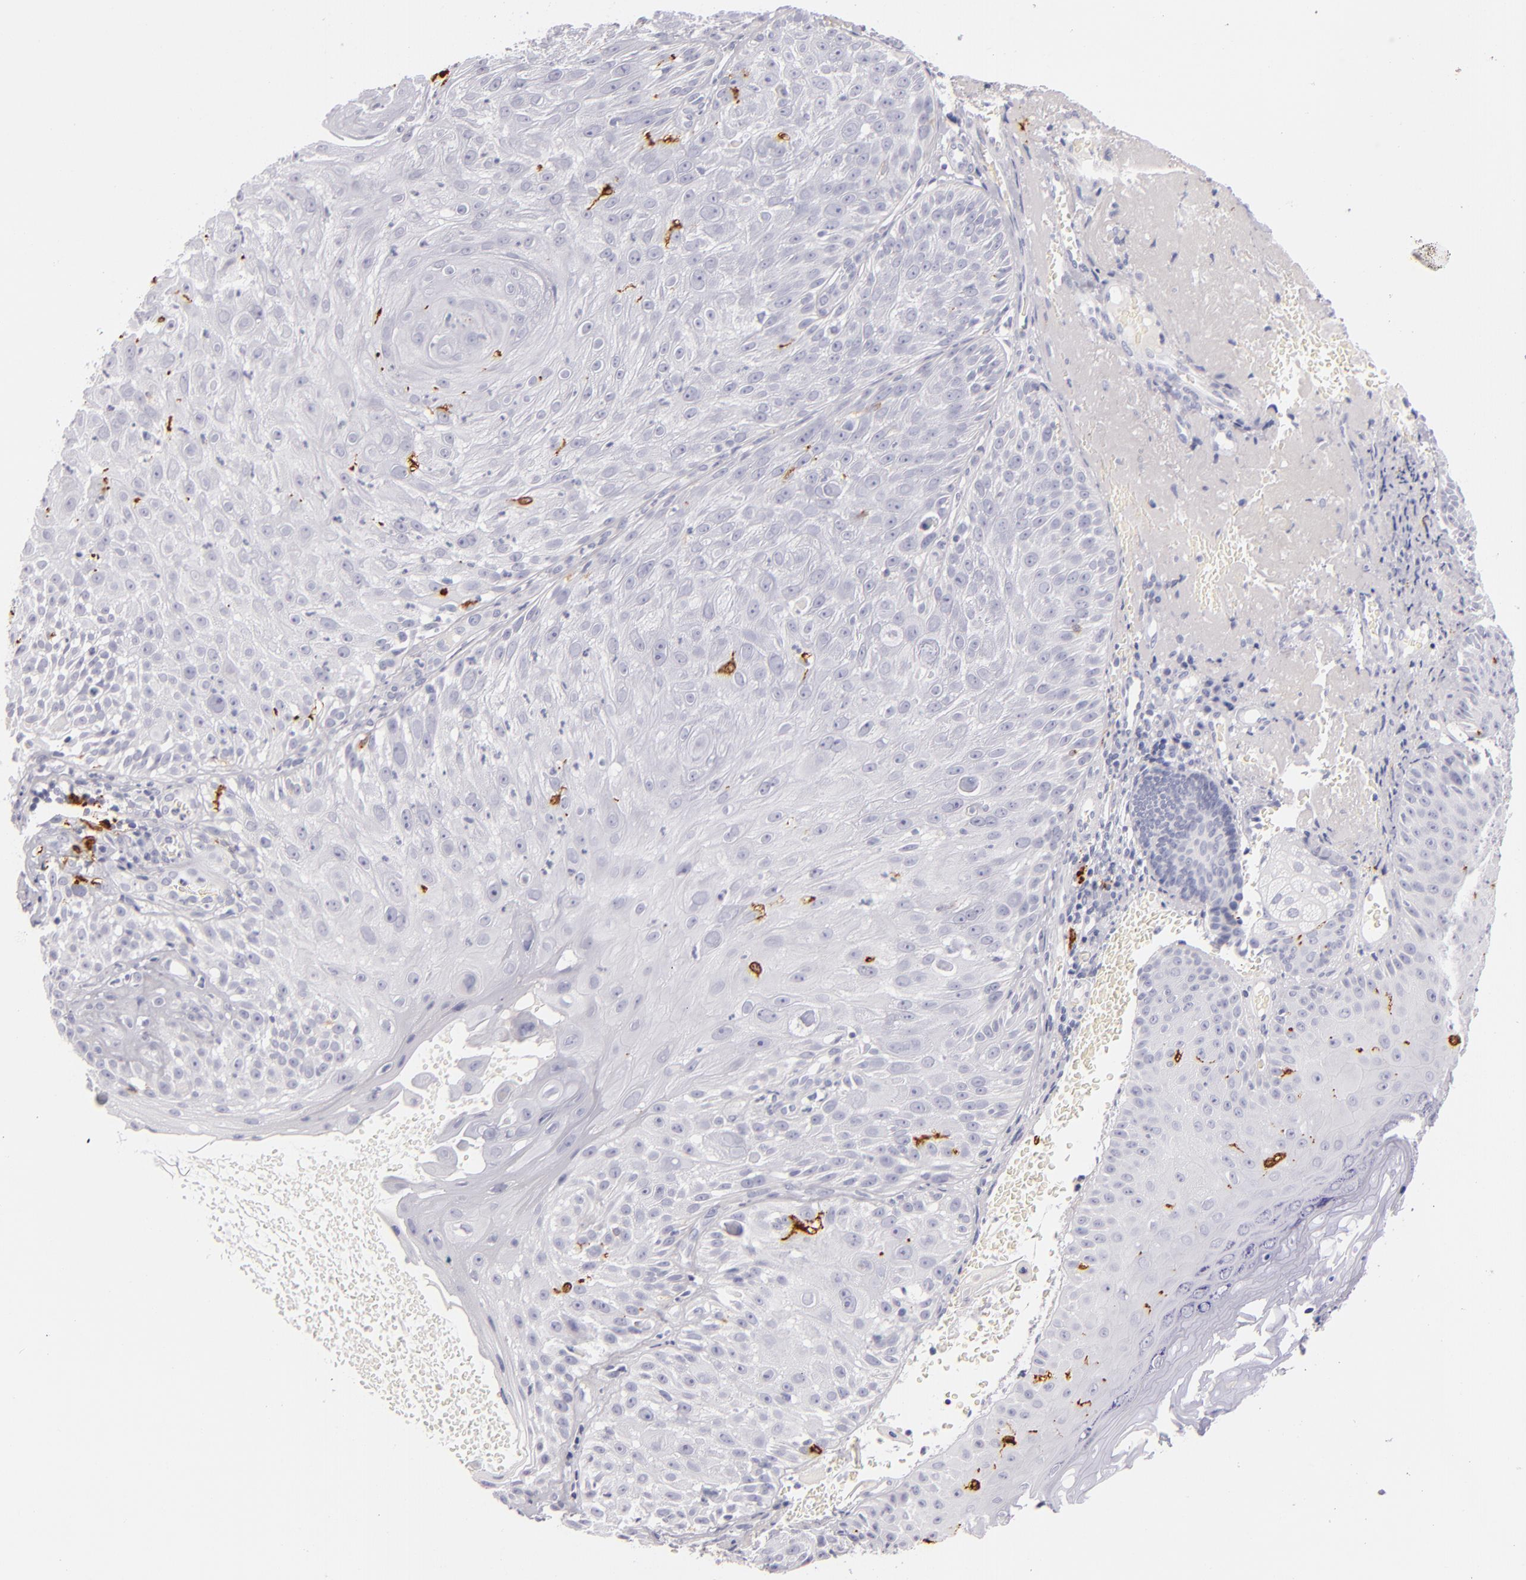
{"staining": {"intensity": "negative", "quantity": "none", "location": "none"}, "tissue": "skin cancer", "cell_type": "Tumor cells", "image_type": "cancer", "snomed": [{"axis": "morphology", "description": "Squamous cell carcinoma, NOS"}, {"axis": "topography", "description": "Skin"}], "caption": "Tumor cells are negative for brown protein staining in skin cancer (squamous cell carcinoma).", "gene": "CD207", "patient": {"sex": "female", "age": 89}}